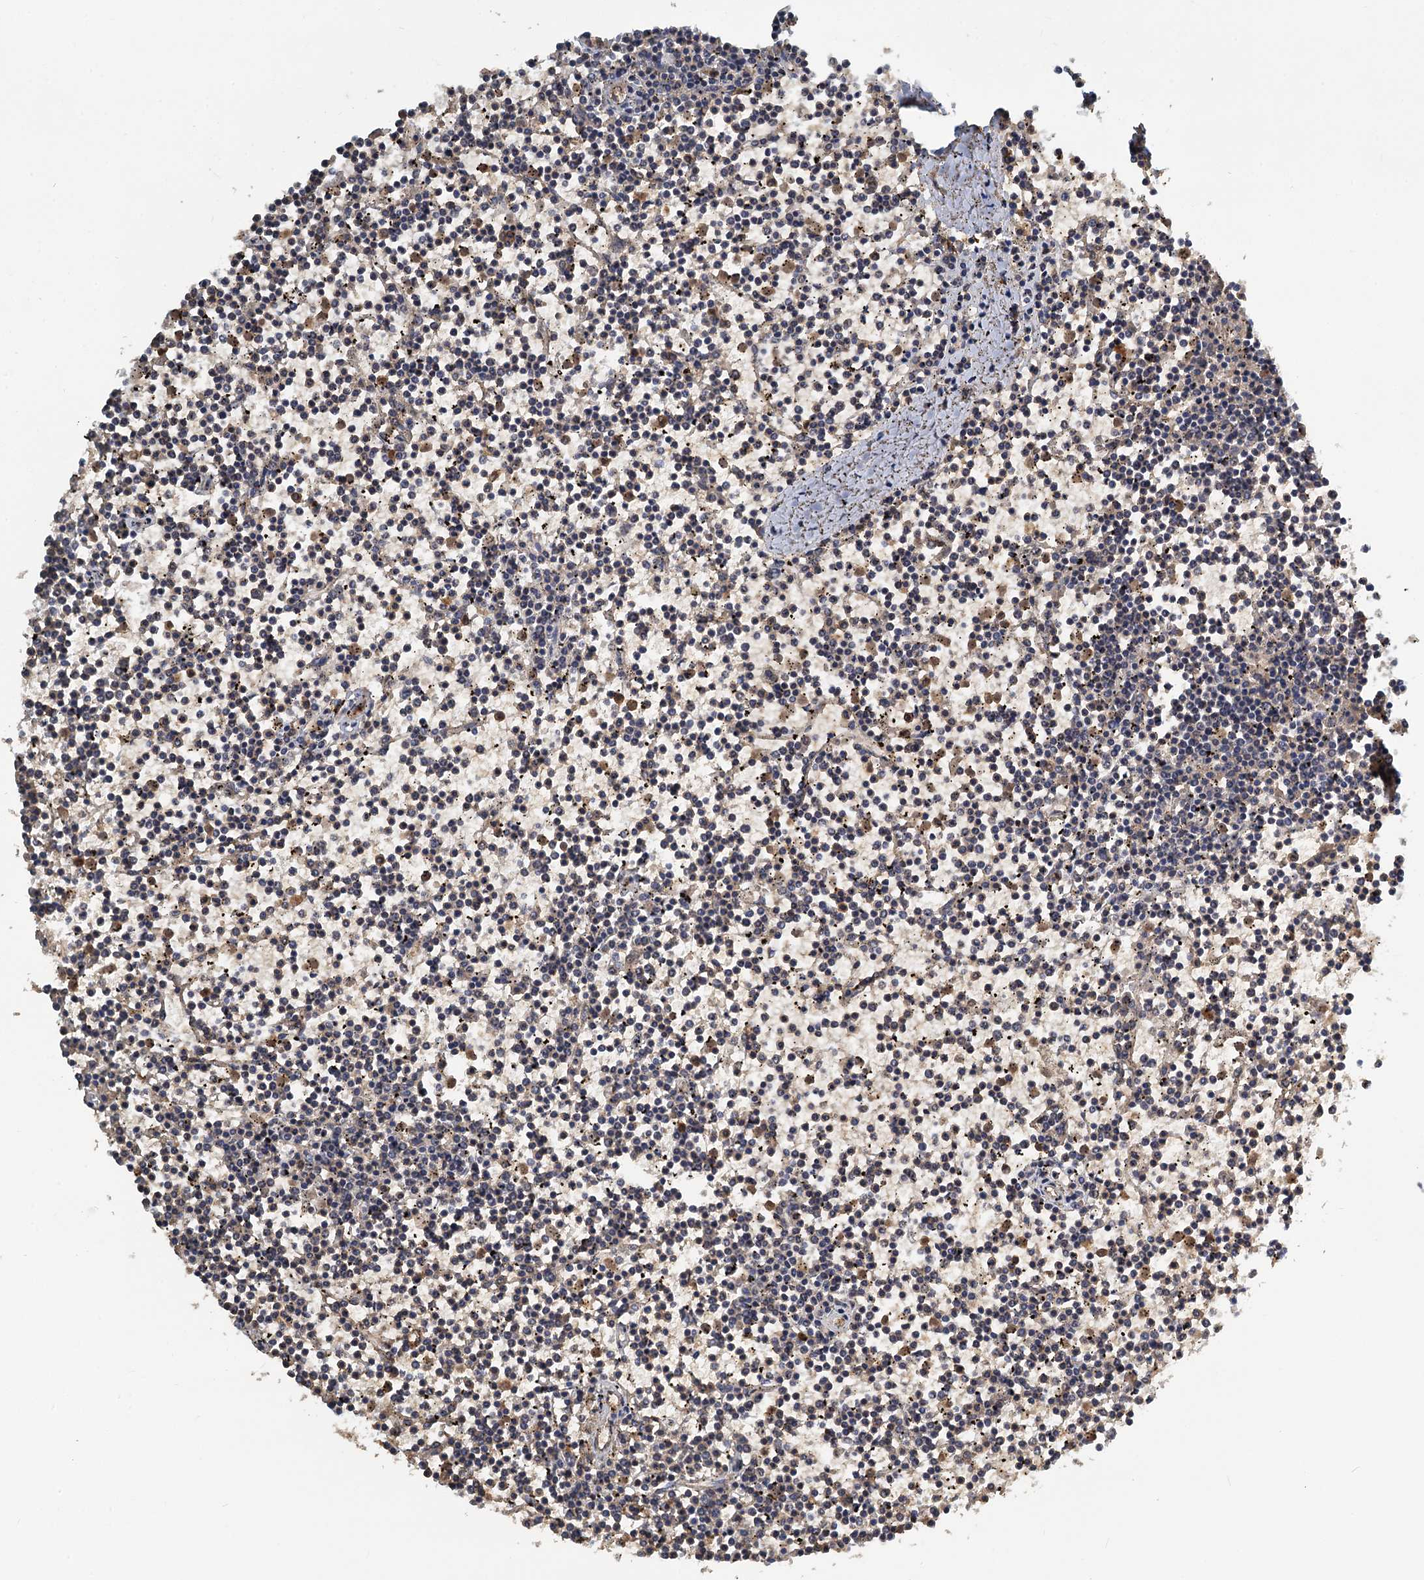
{"staining": {"intensity": "negative", "quantity": "none", "location": "none"}, "tissue": "lymphoma", "cell_type": "Tumor cells", "image_type": "cancer", "snomed": [{"axis": "morphology", "description": "Malignant lymphoma, non-Hodgkin's type, Low grade"}, {"axis": "topography", "description": "Spleen"}], "caption": "A high-resolution histopathology image shows immunohistochemistry (IHC) staining of lymphoma, which demonstrates no significant positivity in tumor cells.", "gene": "S100A6", "patient": {"sex": "female", "age": 19}}